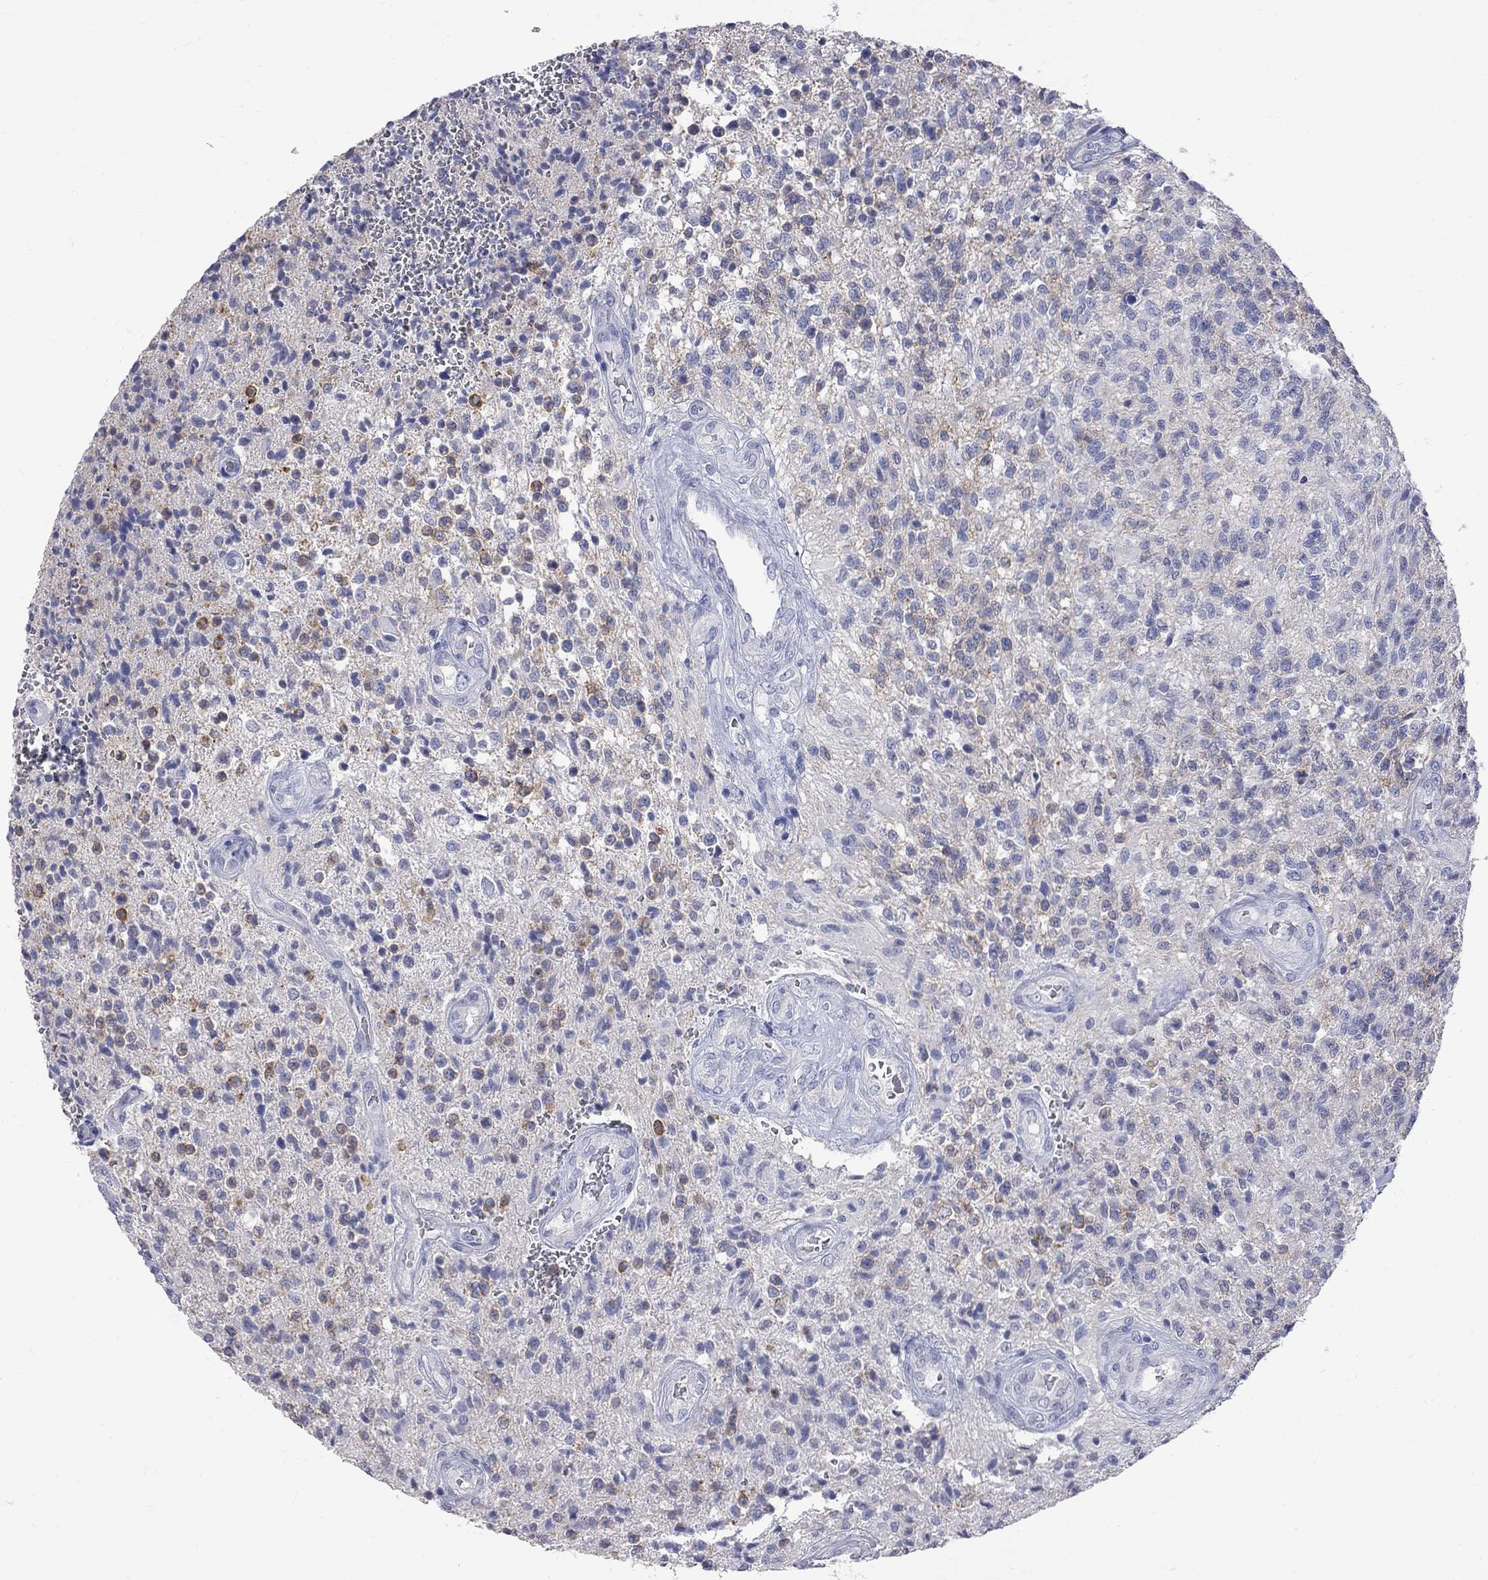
{"staining": {"intensity": "negative", "quantity": "none", "location": "none"}, "tissue": "glioma", "cell_type": "Tumor cells", "image_type": "cancer", "snomed": [{"axis": "morphology", "description": "Glioma, malignant, High grade"}, {"axis": "topography", "description": "Brain"}], "caption": "Human high-grade glioma (malignant) stained for a protein using immunohistochemistry demonstrates no staining in tumor cells.", "gene": "KCND2", "patient": {"sex": "male", "age": 56}}